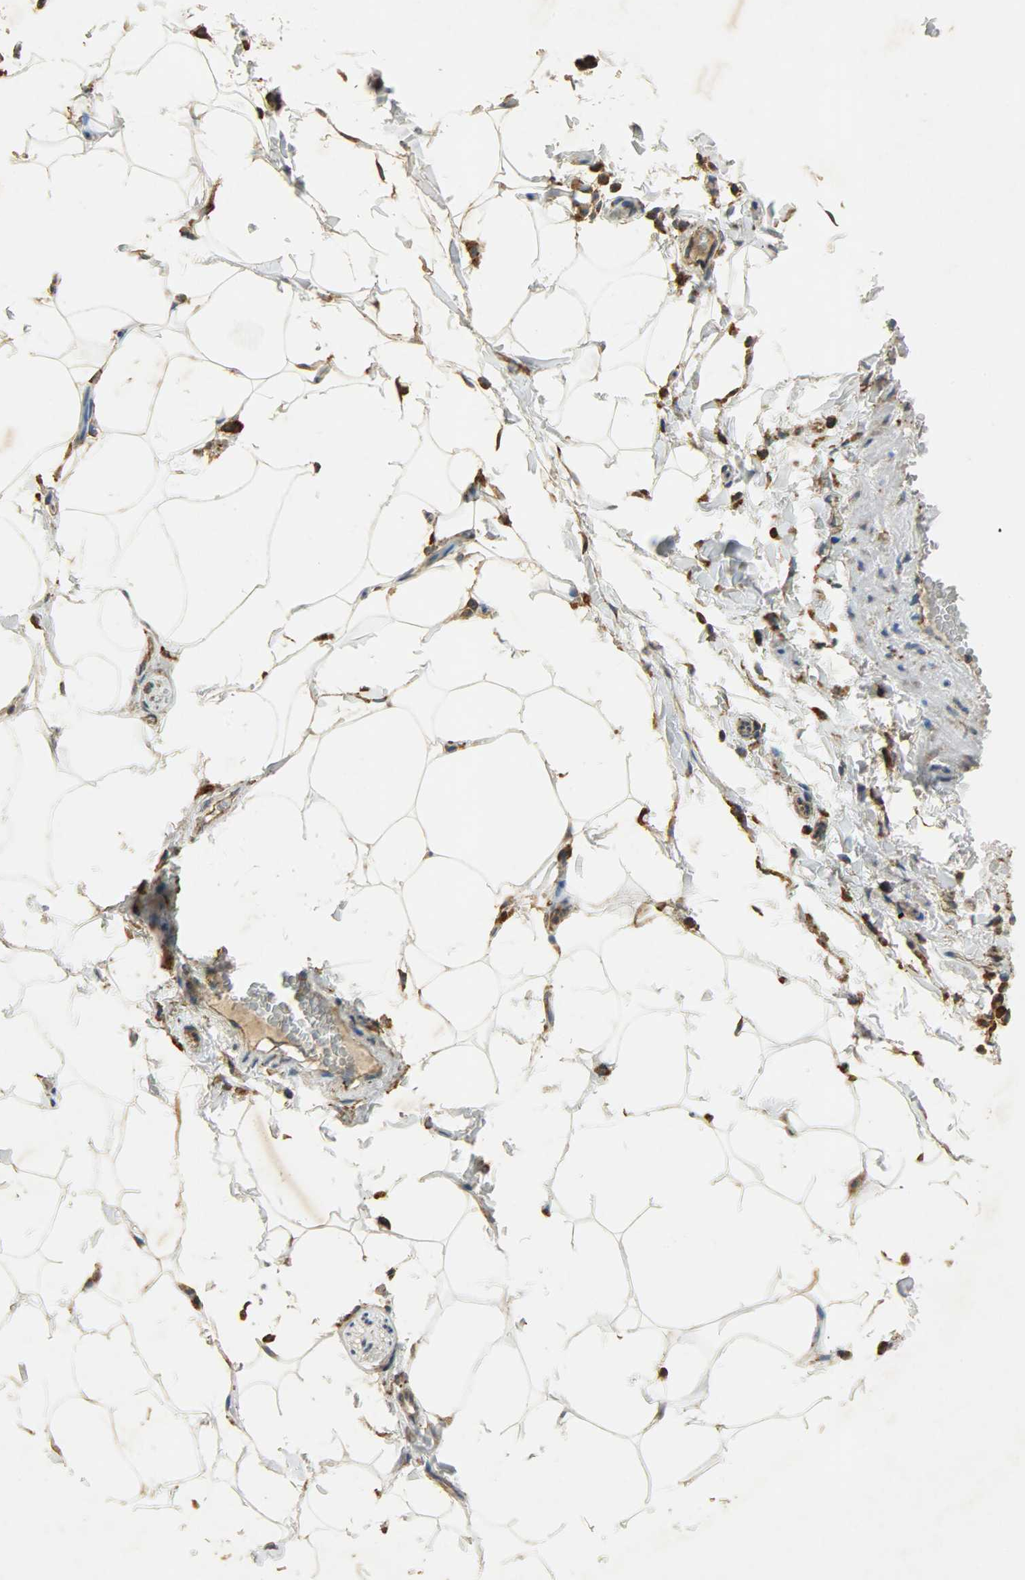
{"staining": {"intensity": "moderate", "quantity": "25%-75%", "location": "cytoplasmic/membranous"}, "tissue": "adipose tissue", "cell_type": "Adipocytes", "image_type": "normal", "snomed": [{"axis": "morphology", "description": "Normal tissue, NOS"}, {"axis": "topography", "description": "Vascular tissue"}], "caption": "This micrograph reveals IHC staining of unremarkable human adipose tissue, with medium moderate cytoplasmic/membranous expression in approximately 25%-75% of adipocytes.", "gene": "HSPA5", "patient": {"sex": "male", "age": 41}}